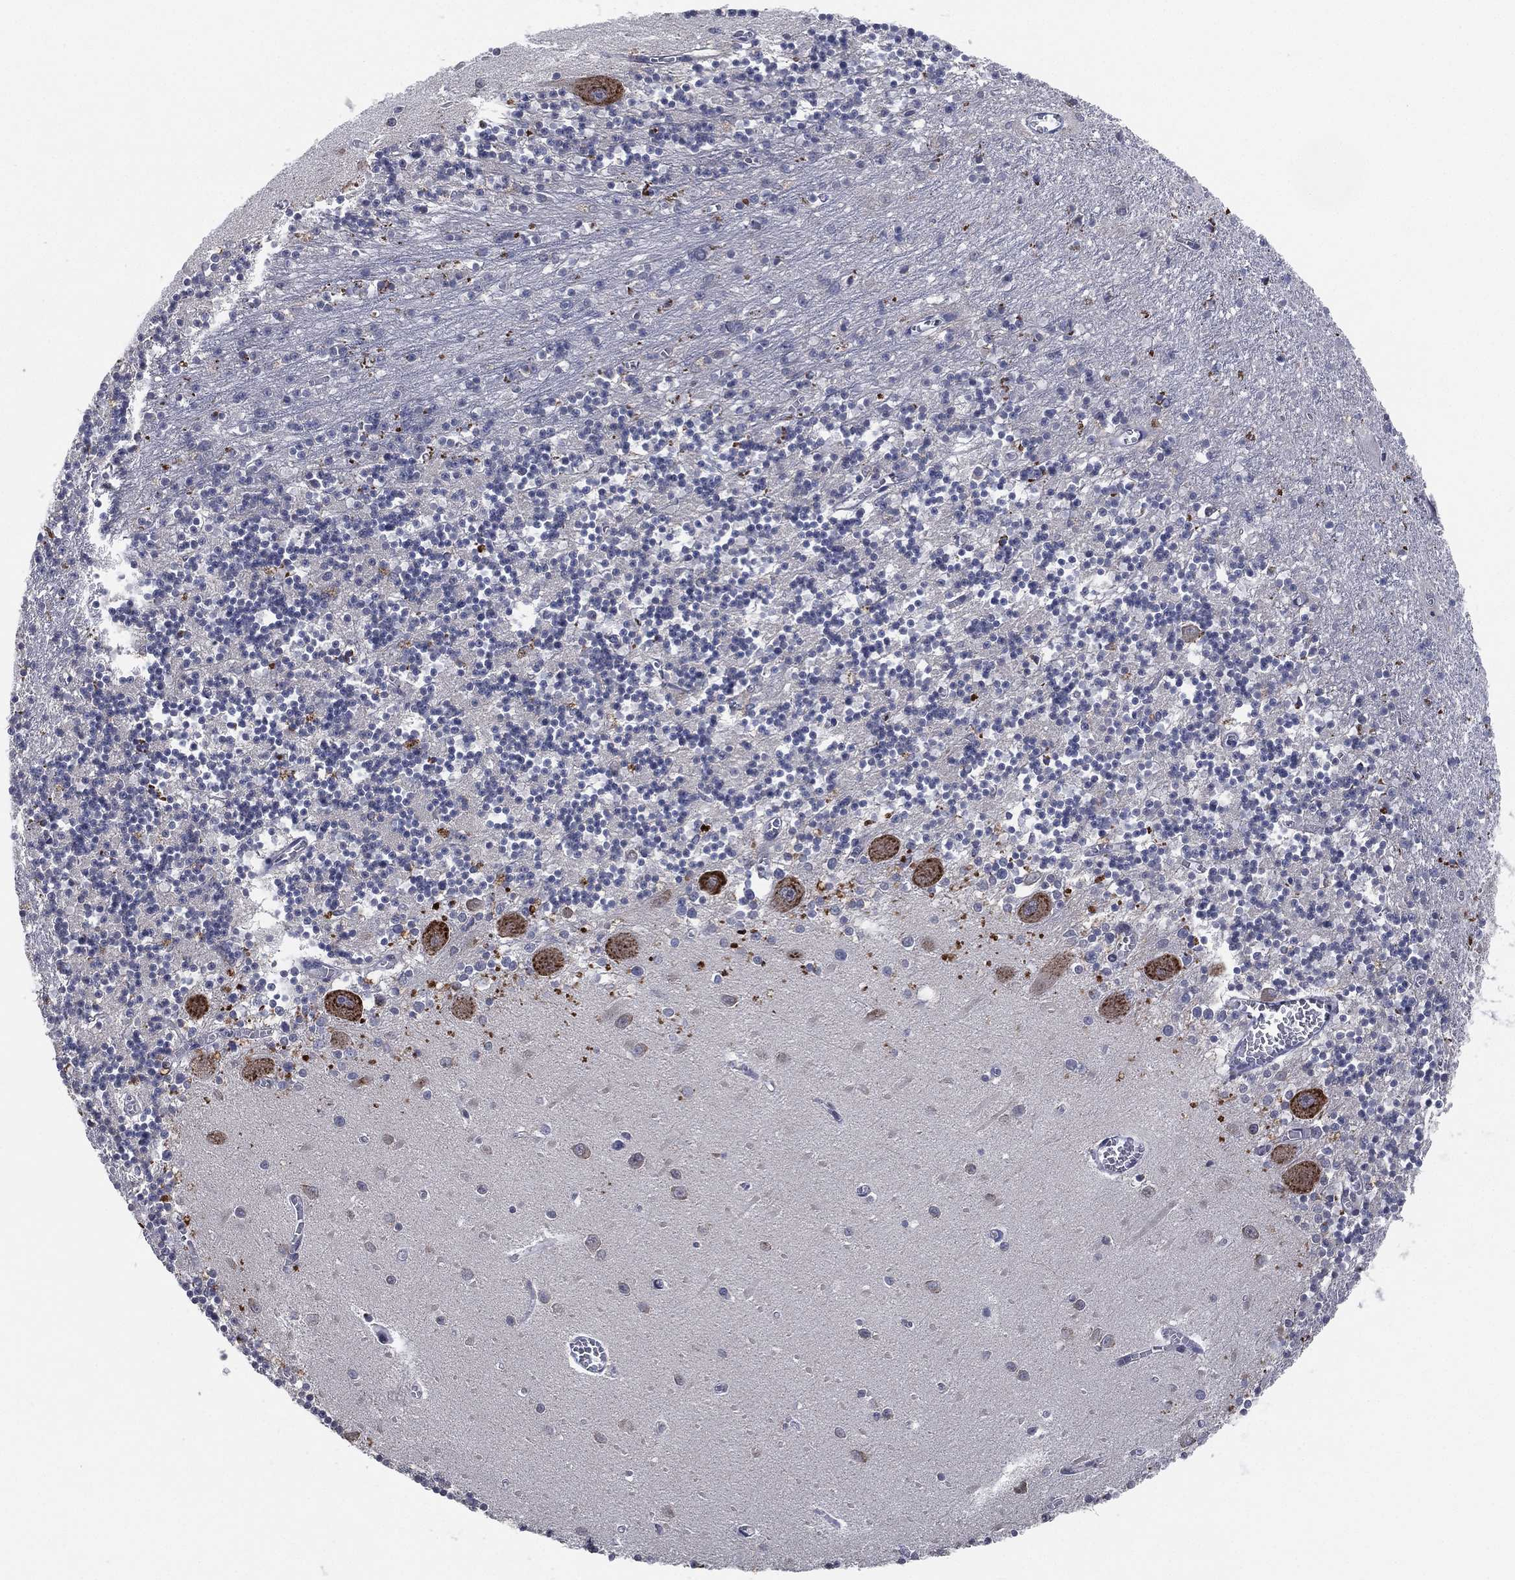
{"staining": {"intensity": "negative", "quantity": "none", "location": "none"}, "tissue": "cerebellum", "cell_type": "Cells in granular layer", "image_type": "normal", "snomed": [{"axis": "morphology", "description": "Normal tissue, NOS"}, {"axis": "topography", "description": "Cerebellum"}], "caption": "This is an immunohistochemistry image of unremarkable human cerebellum. There is no staining in cells in granular layer.", "gene": "FAM104A", "patient": {"sex": "female", "age": 64}}